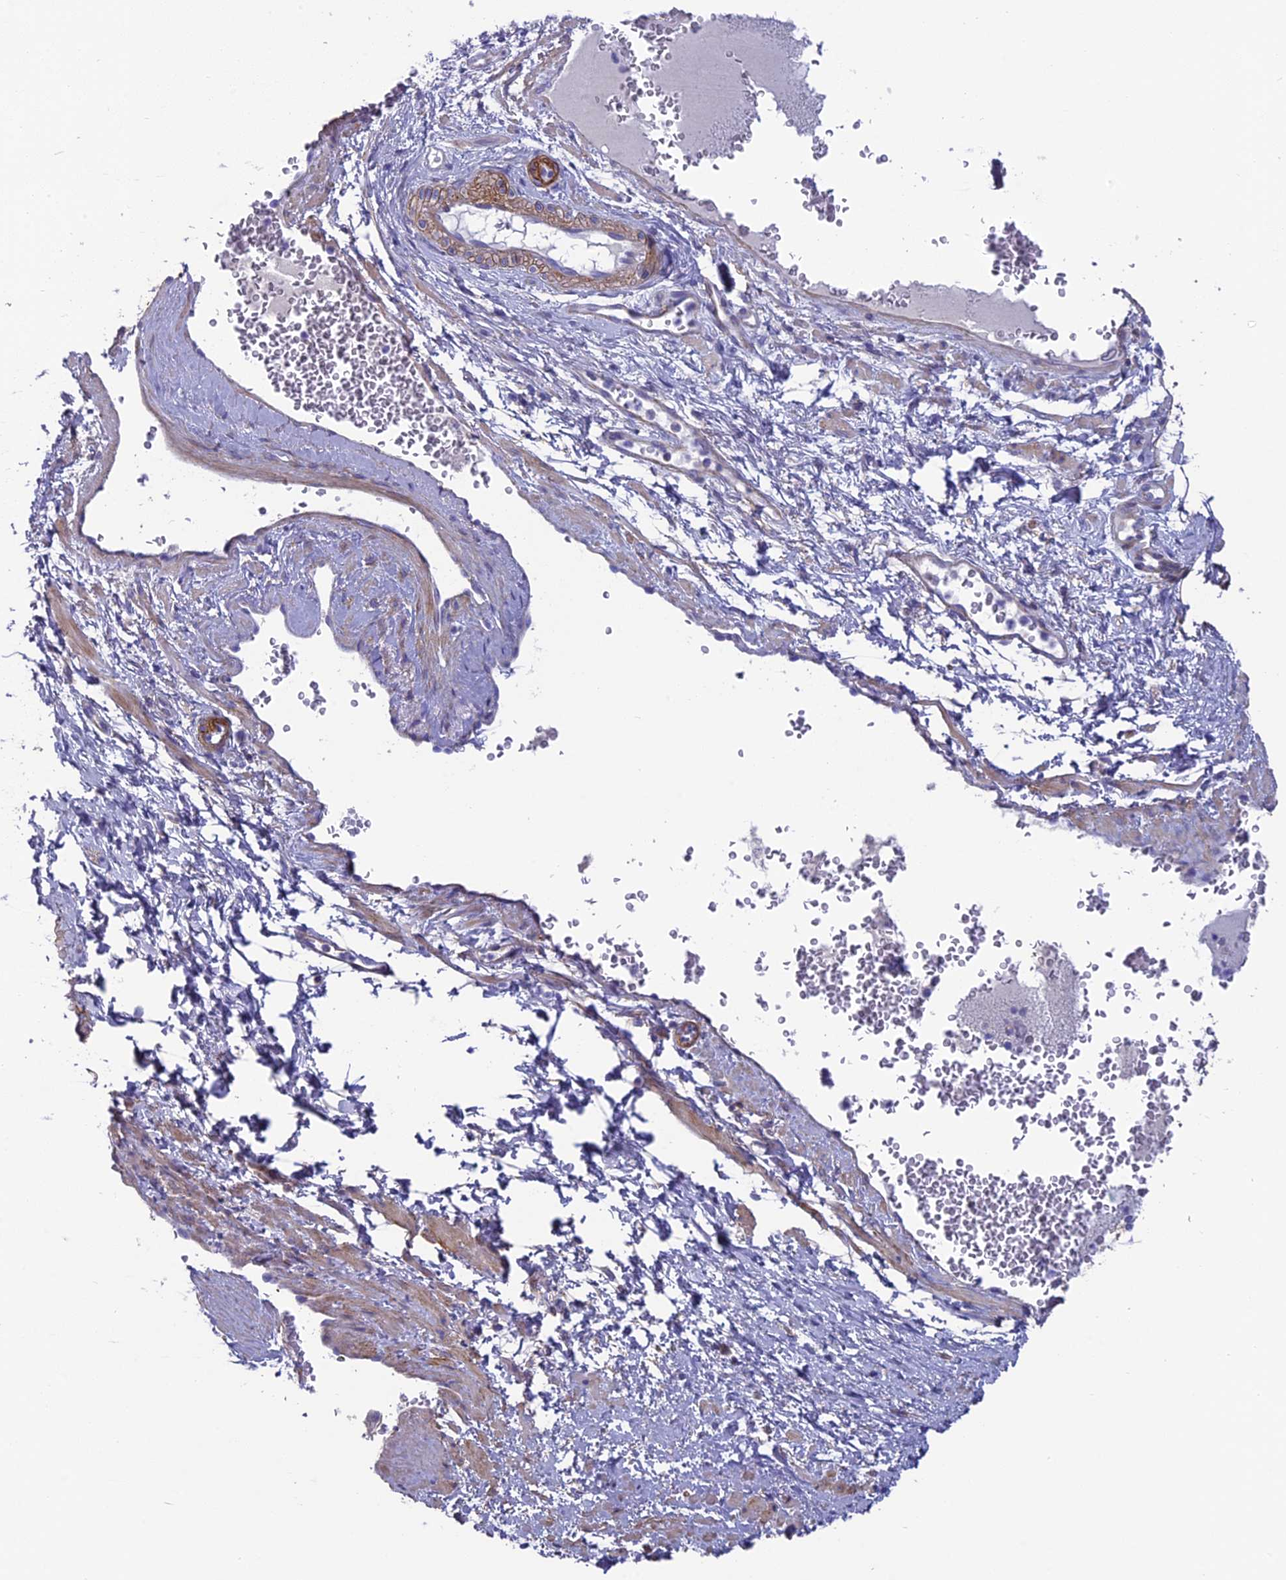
{"staining": {"intensity": "negative", "quantity": "none", "location": "none"}, "tissue": "soft tissue", "cell_type": "Fibroblasts", "image_type": "normal", "snomed": [{"axis": "morphology", "description": "Normal tissue, NOS"}, {"axis": "morphology", "description": "Adenocarcinoma, Low grade"}, {"axis": "topography", "description": "Prostate"}, {"axis": "topography", "description": "Peripheral nerve tissue"}], "caption": "This is an immunohistochemistry histopathology image of normal human soft tissue. There is no positivity in fibroblasts.", "gene": "TNS1", "patient": {"sex": "male", "age": 63}}